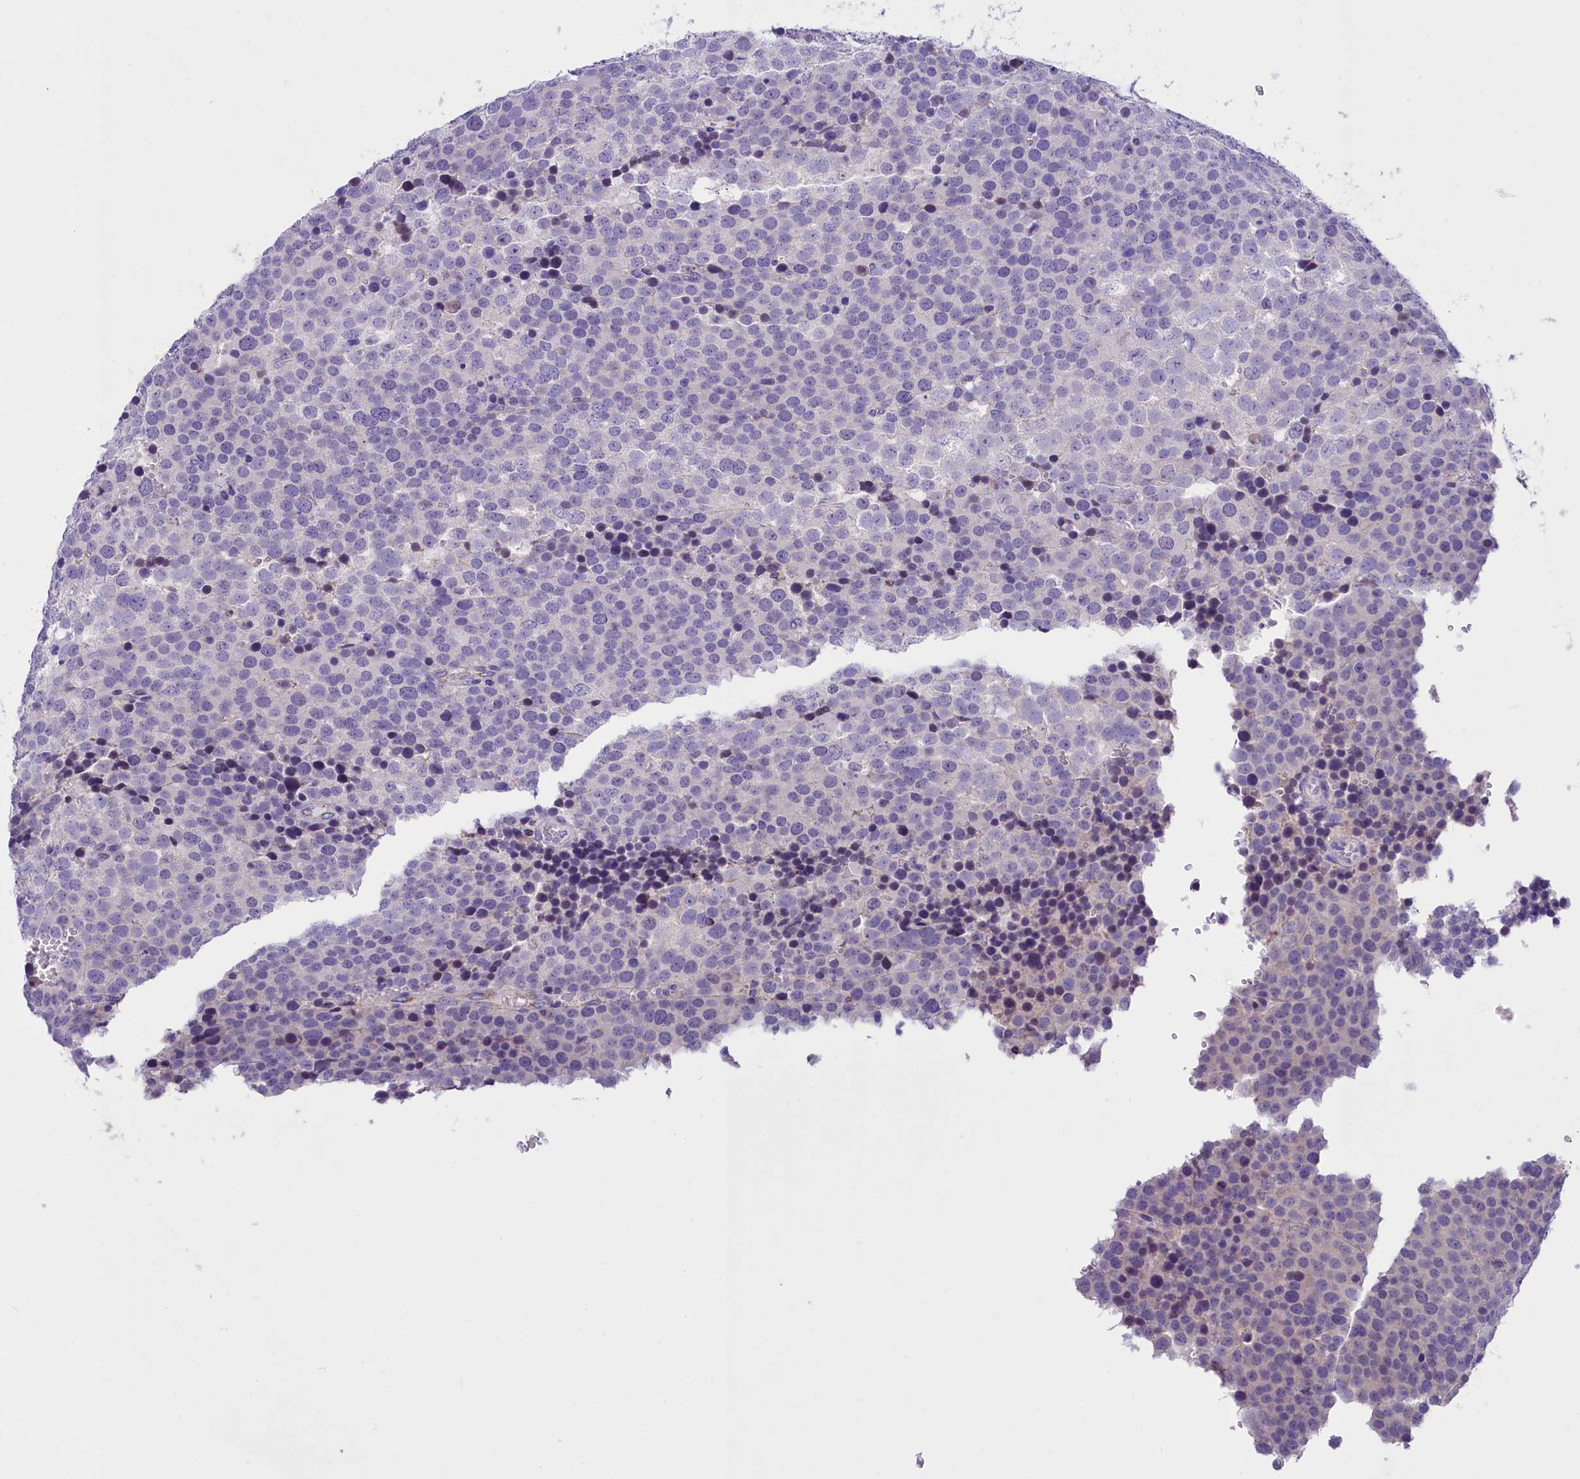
{"staining": {"intensity": "negative", "quantity": "none", "location": "none"}, "tissue": "testis cancer", "cell_type": "Tumor cells", "image_type": "cancer", "snomed": [{"axis": "morphology", "description": "Seminoma, NOS"}, {"axis": "topography", "description": "Testis"}], "caption": "Human seminoma (testis) stained for a protein using IHC shows no positivity in tumor cells.", "gene": "ABAT", "patient": {"sex": "male", "age": 71}}